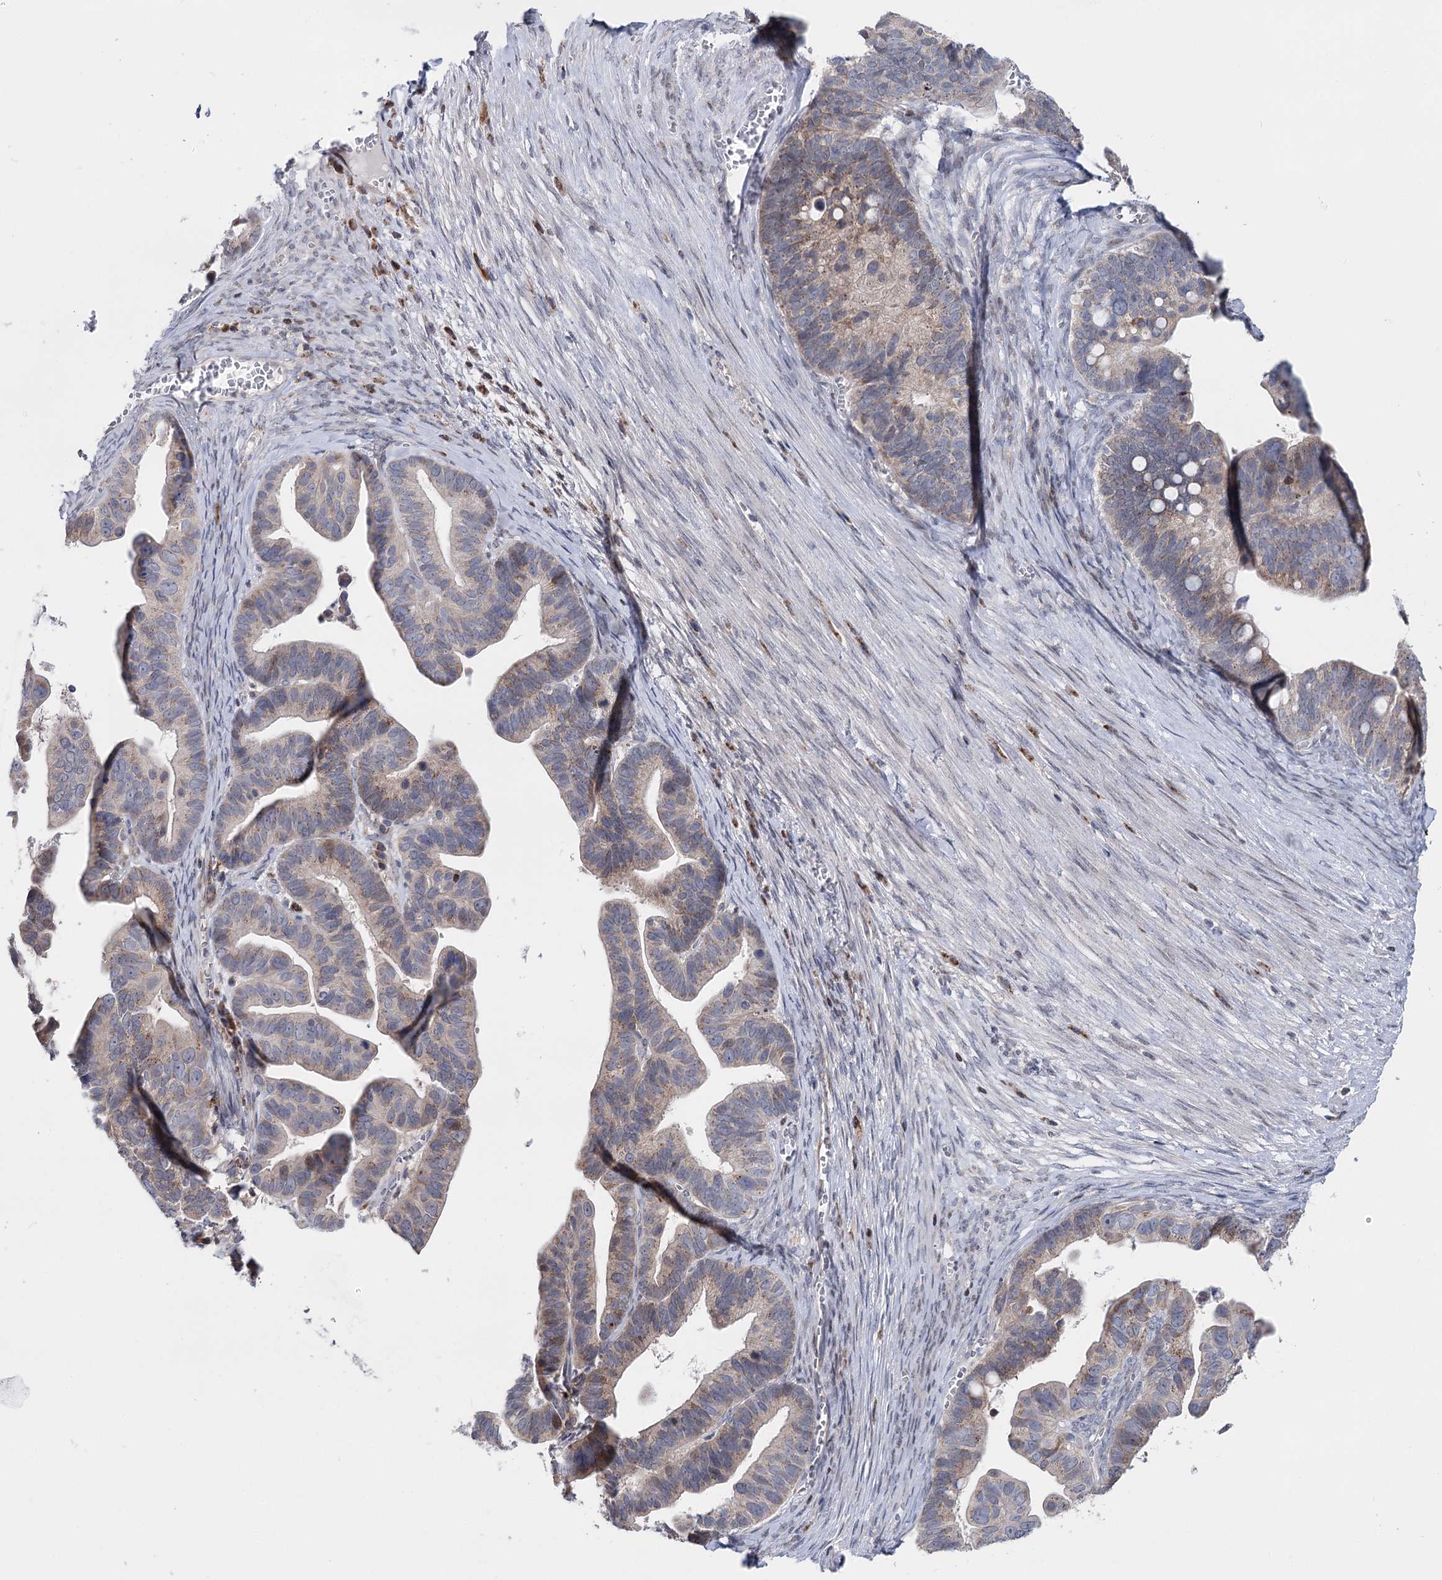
{"staining": {"intensity": "weak", "quantity": "<25%", "location": "cytoplasmic/membranous"}, "tissue": "ovarian cancer", "cell_type": "Tumor cells", "image_type": "cancer", "snomed": [{"axis": "morphology", "description": "Cystadenocarcinoma, serous, NOS"}, {"axis": "topography", "description": "Ovary"}], "caption": "Serous cystadenocarcinoma (ovarian) stained for a protein using immunohistochemistry reveals no positivity tumor cells.", "gene": "PTGR1", "patient": {"sex": "female", "age": 56}}